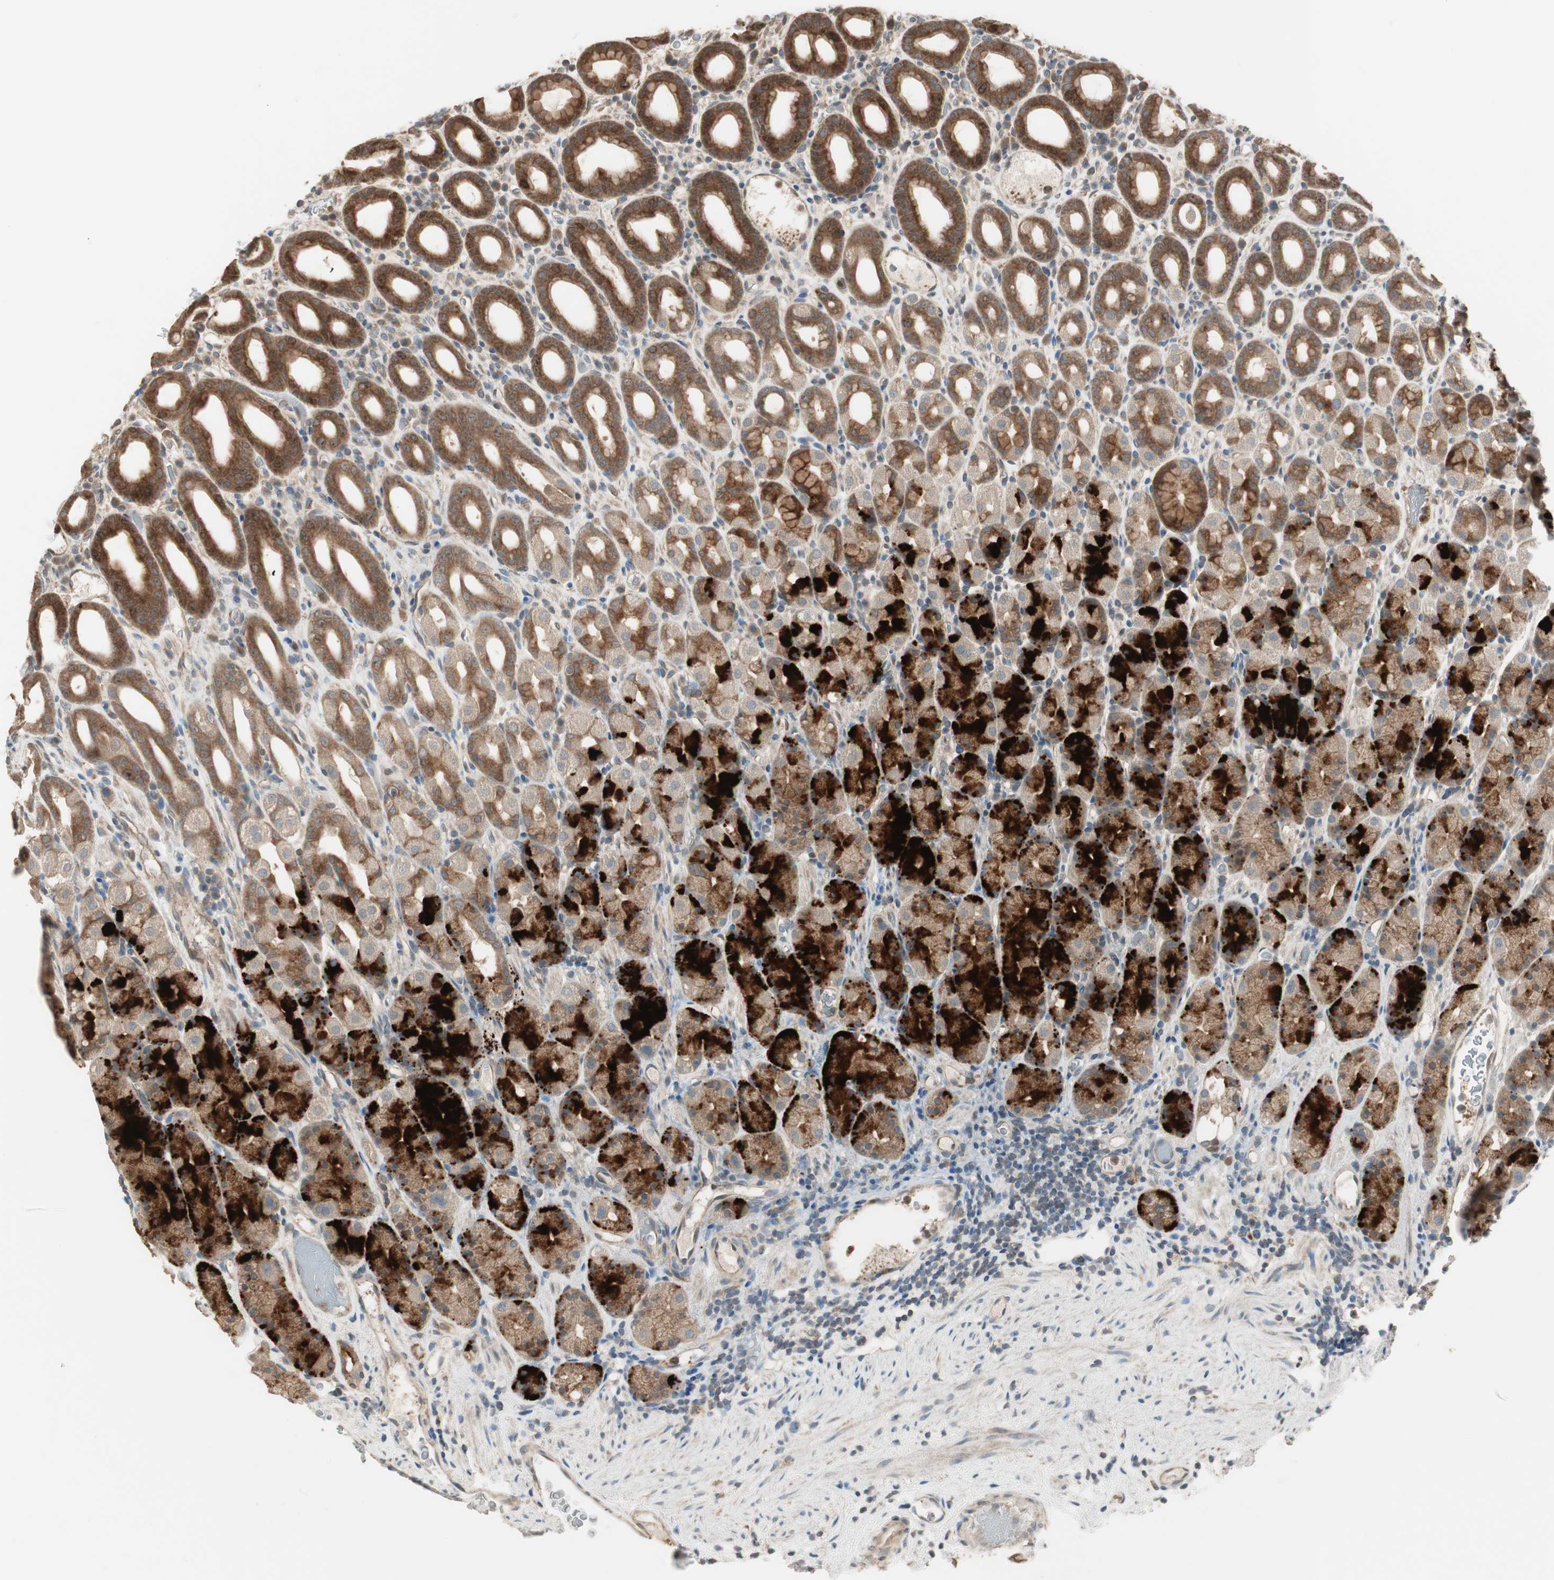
{"staining": {"intensity": "strong", "quantity": "25%-75%", "location": "cytoplasmic/membranous"}, "tissue": "stomach", "cell_type": "Glandular cells", "image_type": "normal", "snomed": [{"axis": "morphology", "description": "Normal tissue, NOS"}, {"axis": "topography", "description": "Stomach, upper"}], "caption": "DAB (3,3'-diaminobenzidine) immunohistochemical staining of benign stomach demonstrates strong cytoplasmic/membranous protein staining in approximately 25%-75% of glandular cells.", "gene": "ATP6AP2", "patient": {"sex": "male", "age": 68}}